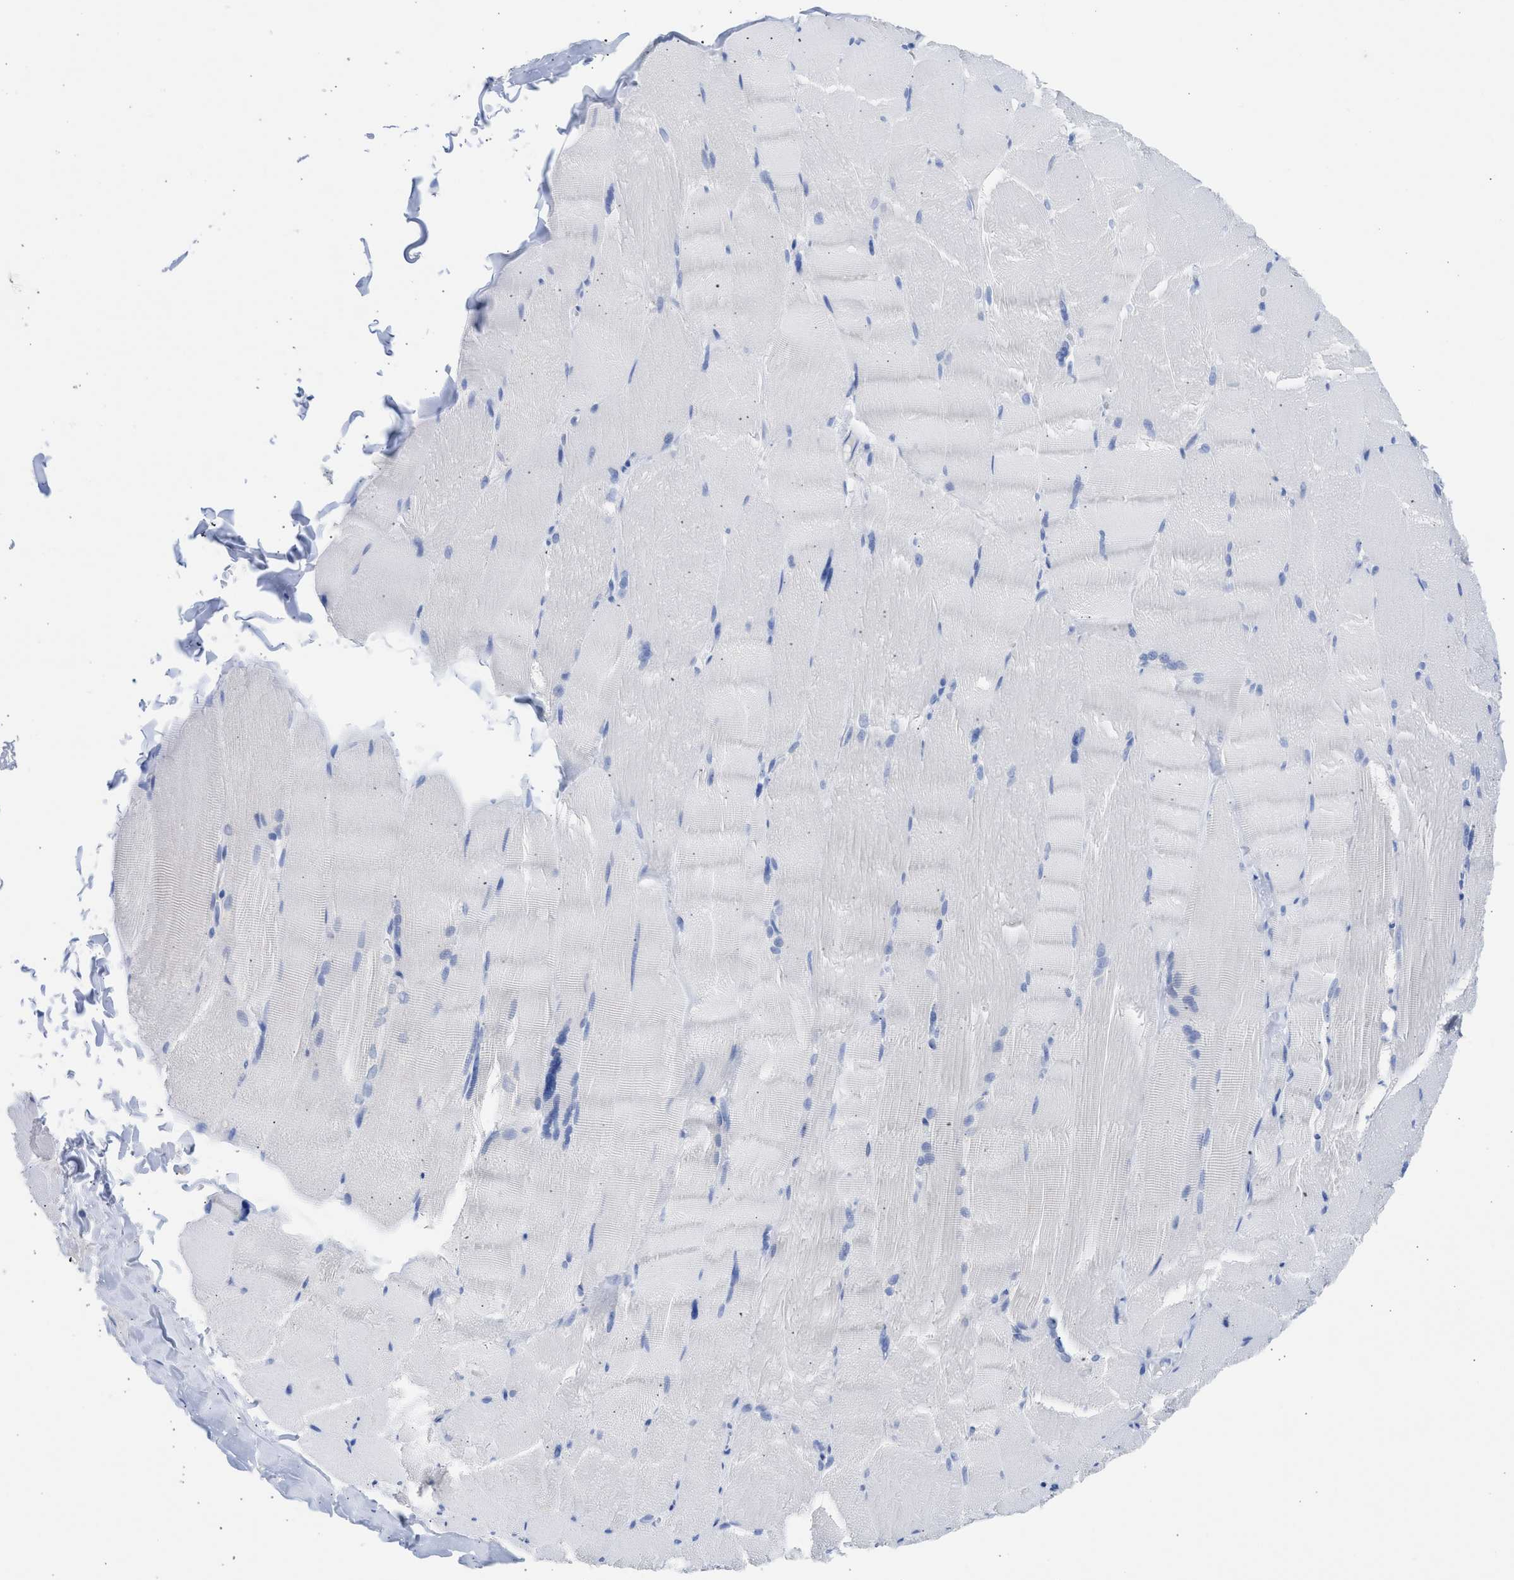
{"staining": {"intensity": "negative", "quantity": "none", "location": "none"}, "tissue": "skeletal muscle", "cell_type": "Myocytes", "image_type": "normal", "snomed": [{"axis": "morphology", "description": "Normal tissue, NOS"}, {"axis": "topography", "description": "Skin"}, {"axis": "topography", "description": "Skeletal muscle"}], "caption": "DAB immunohistochemical staining of benign human skeletal muscle exhibits no significant positivity in myocytes. (DAB (3,3'-diaminobenzidine) immunohistochemistry visualized using brightfield microscopy, high magnification).", "gene": "NCAM1", "patient": {"sex": "male", "age": 83}}